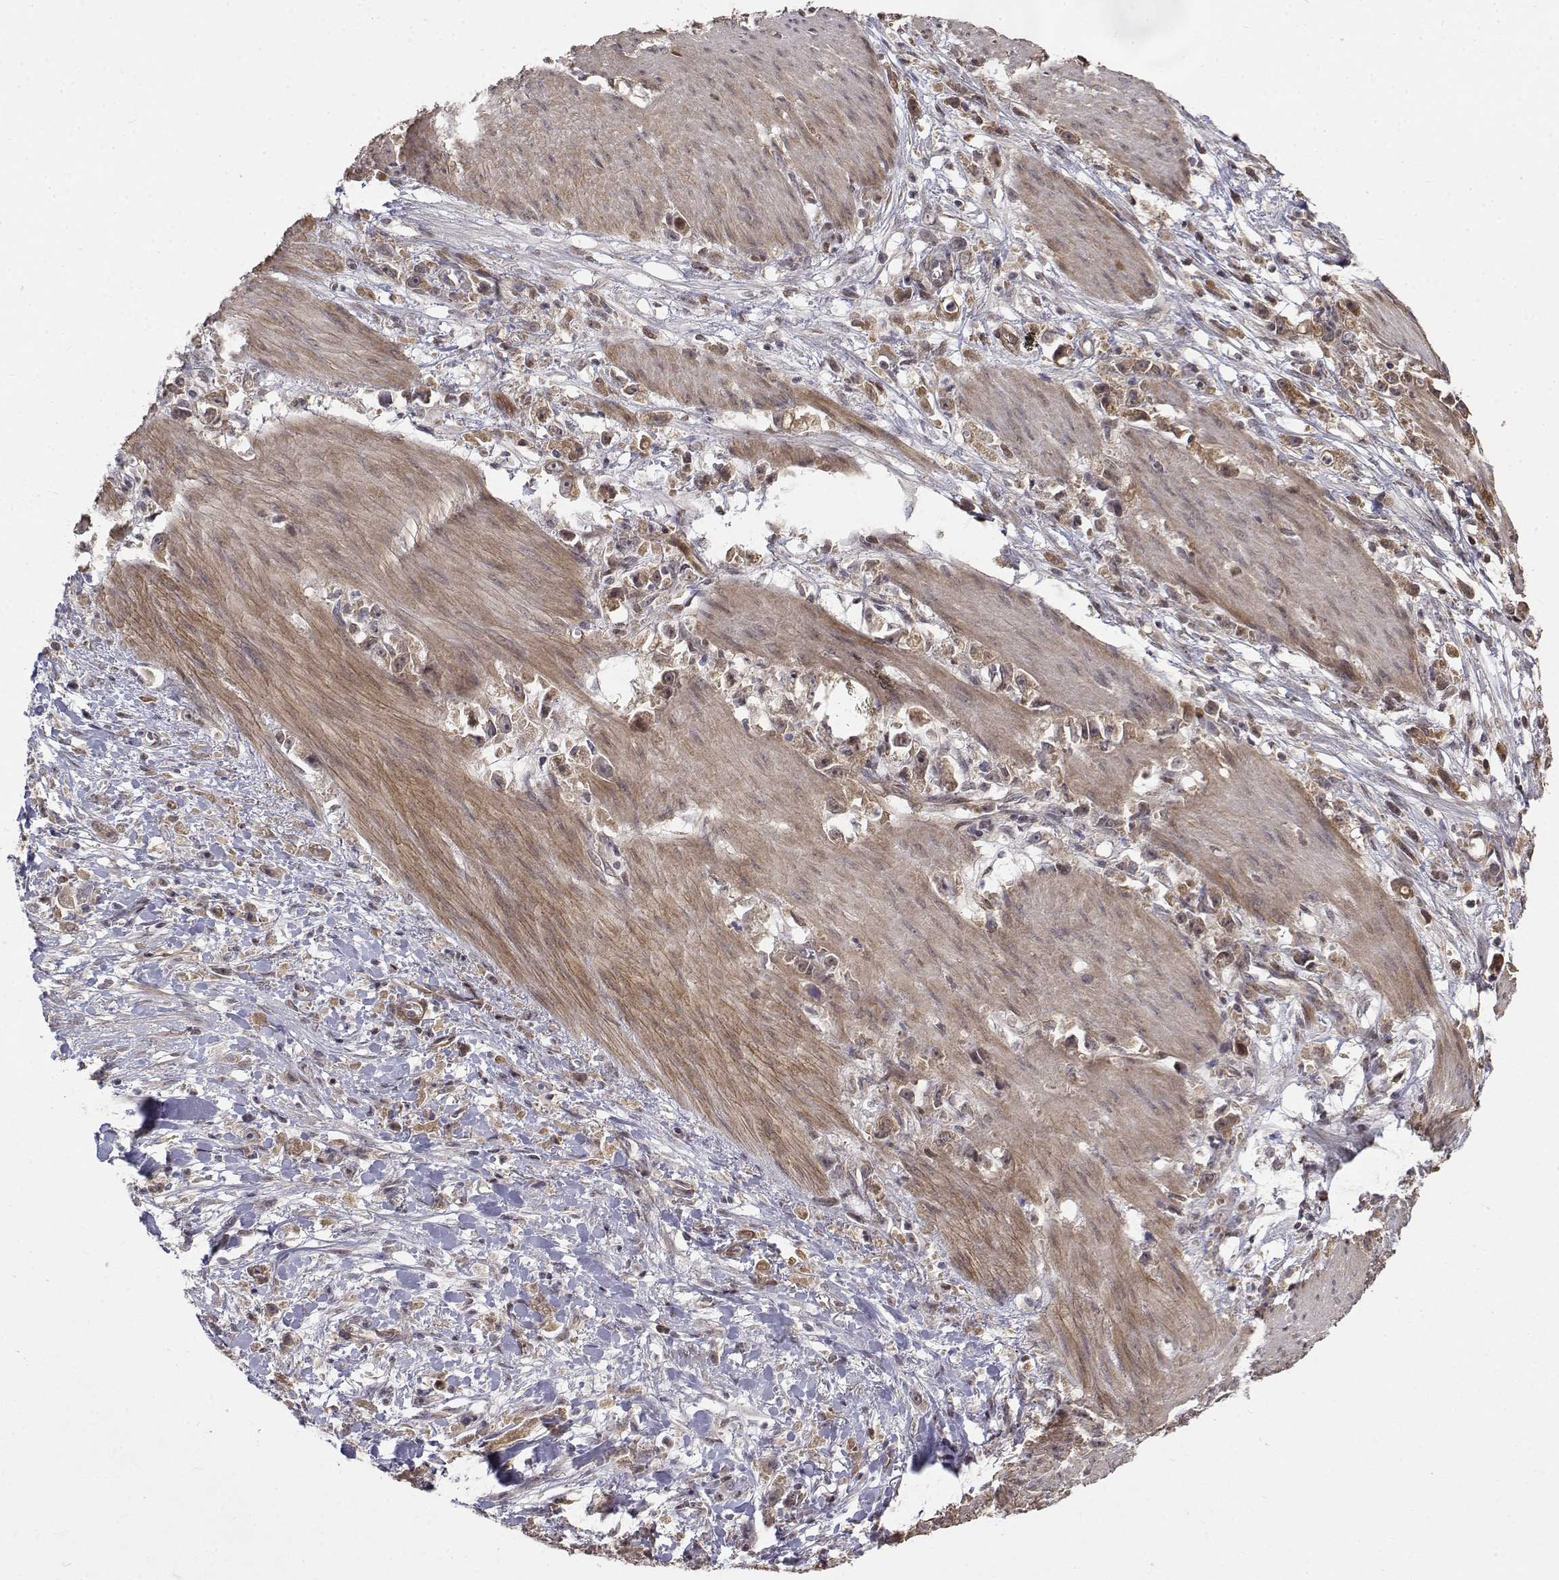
{"staining": {"intensity": "moderate", "quantity": ">75%", "location": "cytoplasmic/membranous,nuclear"}, "tissue": "stomach cancer", "cell_type": "Tumor cells", "image_type": "cancer", "snomed": [{"axis": "morphology", "description": "Adenocarcinoma, NOS"}, {"axis": "topography", "description": "Stomach"}], "caption": "Stomach cancer (adenocarcinoma) was stained to show a protein in brown. There is medium levels of moderate cytoplasmic/membranous and nuclear positivity in about >75% of tumor cells. The protein is shown in brown color, while the nuclei are stained blue.", "gene": "ITGA7", "patient": {"sex": "female", "age": 59}}